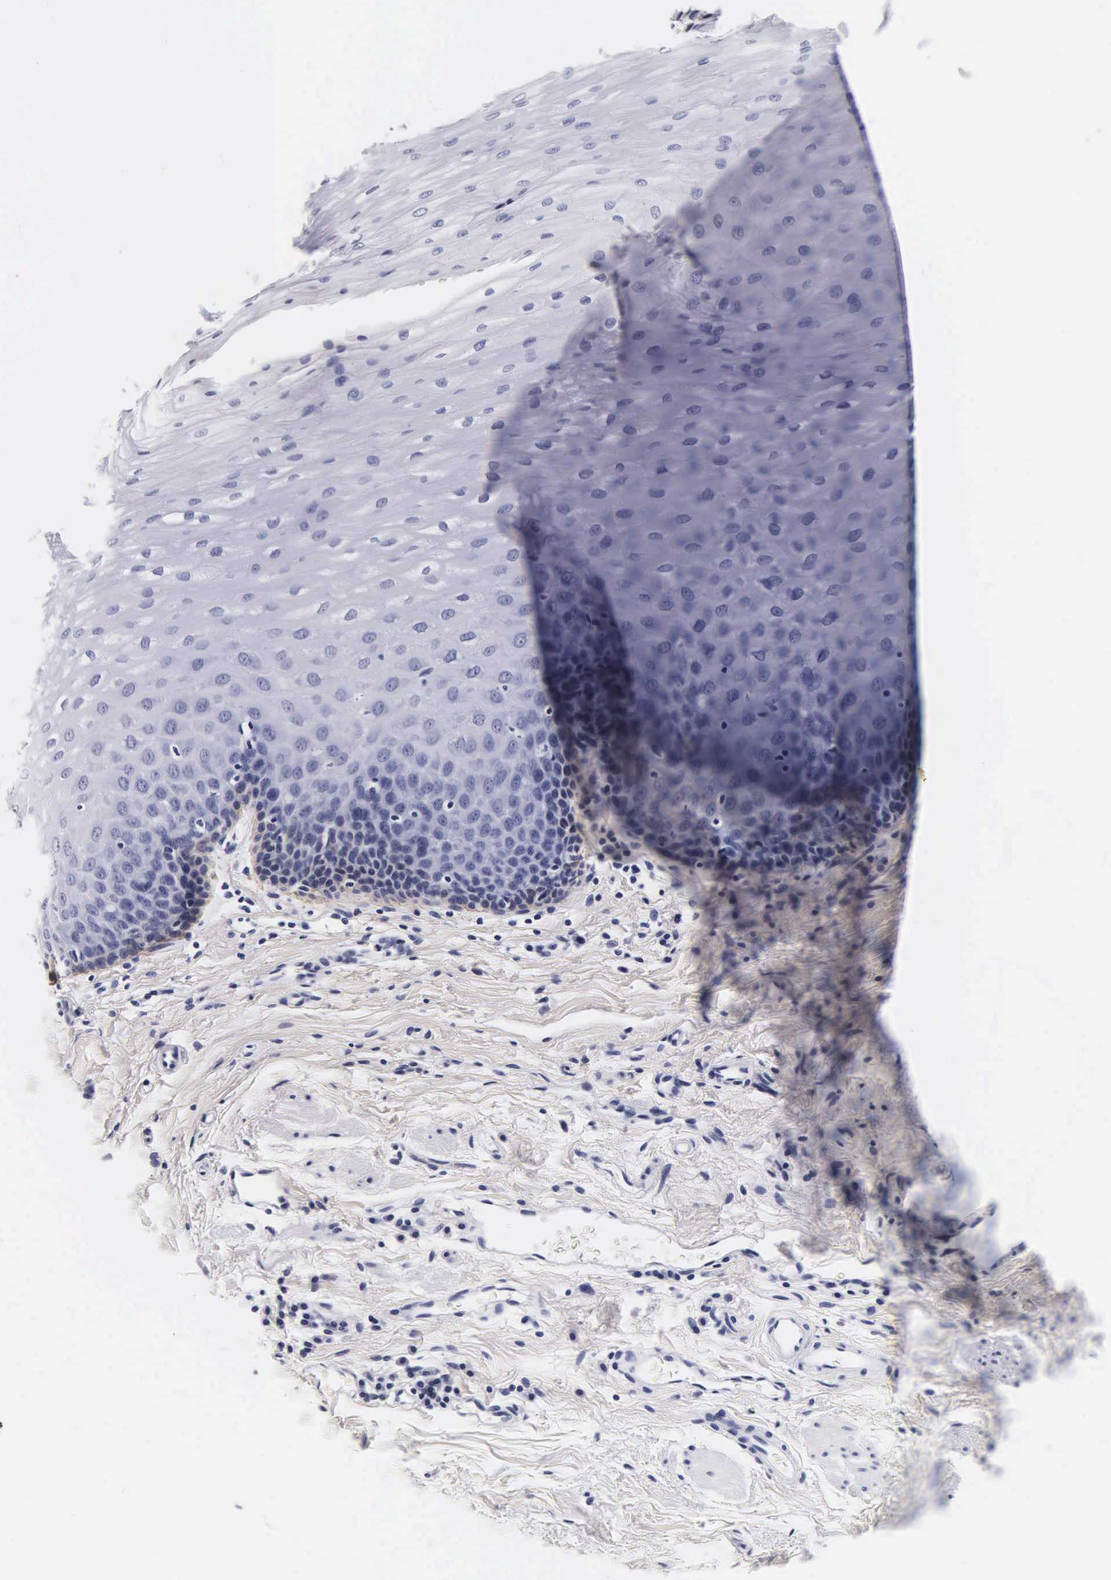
{"staining": {"intensity": "moderate", "quantity": "<25%", "location": "cytoplasmic/membranous"}, "tissue": "esophagus", "cell_type": "Squamous epithelial cells", "image_type": "normal", "snomed": [{"axis": "morphology", "description": "Normal tissue, NOS"}, {"axis": "topography", "description": "Esophagus"}], "caption": "Moderate cytoplasmic/membranous protein expression is appreciated in about <25% of squamous epithelial cells in esophagus.", "gene": "KRT18", "patient": {"sex": "male", "age": 70}}